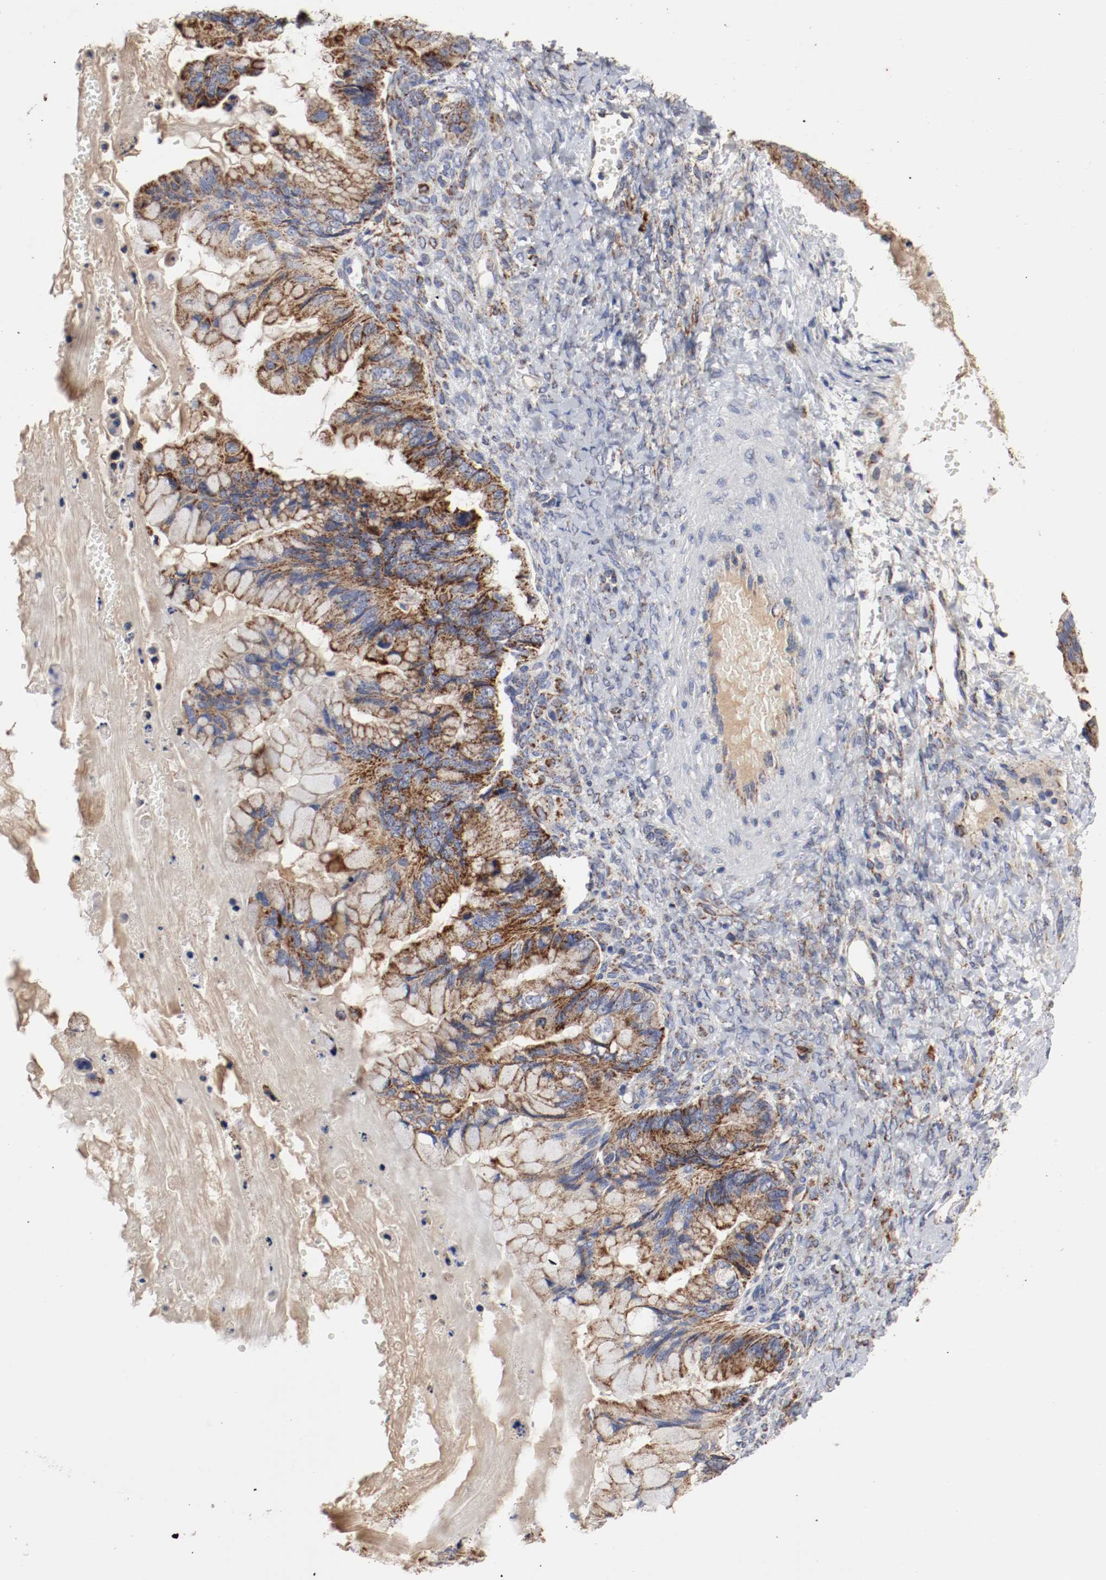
{"staining": {"intensity": "strong", "quantity": ">75%", "location": "cytoplasmic/membranous"}, "tissue": "ovarian cancer", "cell_type": "Tumor cells", "image_type": "cancer", "snomed": [{"axis": "morphology", "description": "Cystadenocarcinoma, mucinous, NOS"}, {"axis": "topography", "description": "Ovary"}], "caption": "Immunohistochemistry (IHC) of human mucinous cystadenocarcinoma (ovarian) exhibits high levels of strong cytoplasmic/membranous staining in about >75% of tumor cells. The staining was performed using DAB (3,3'-diaminobenzidine) to visualize the protein expression in brown, while the nuclei were stained in blue with hematoxylin (Magnification: 20x).", "gene": "AFG3L2", "patient": {"sex": "female", "age": 36}}